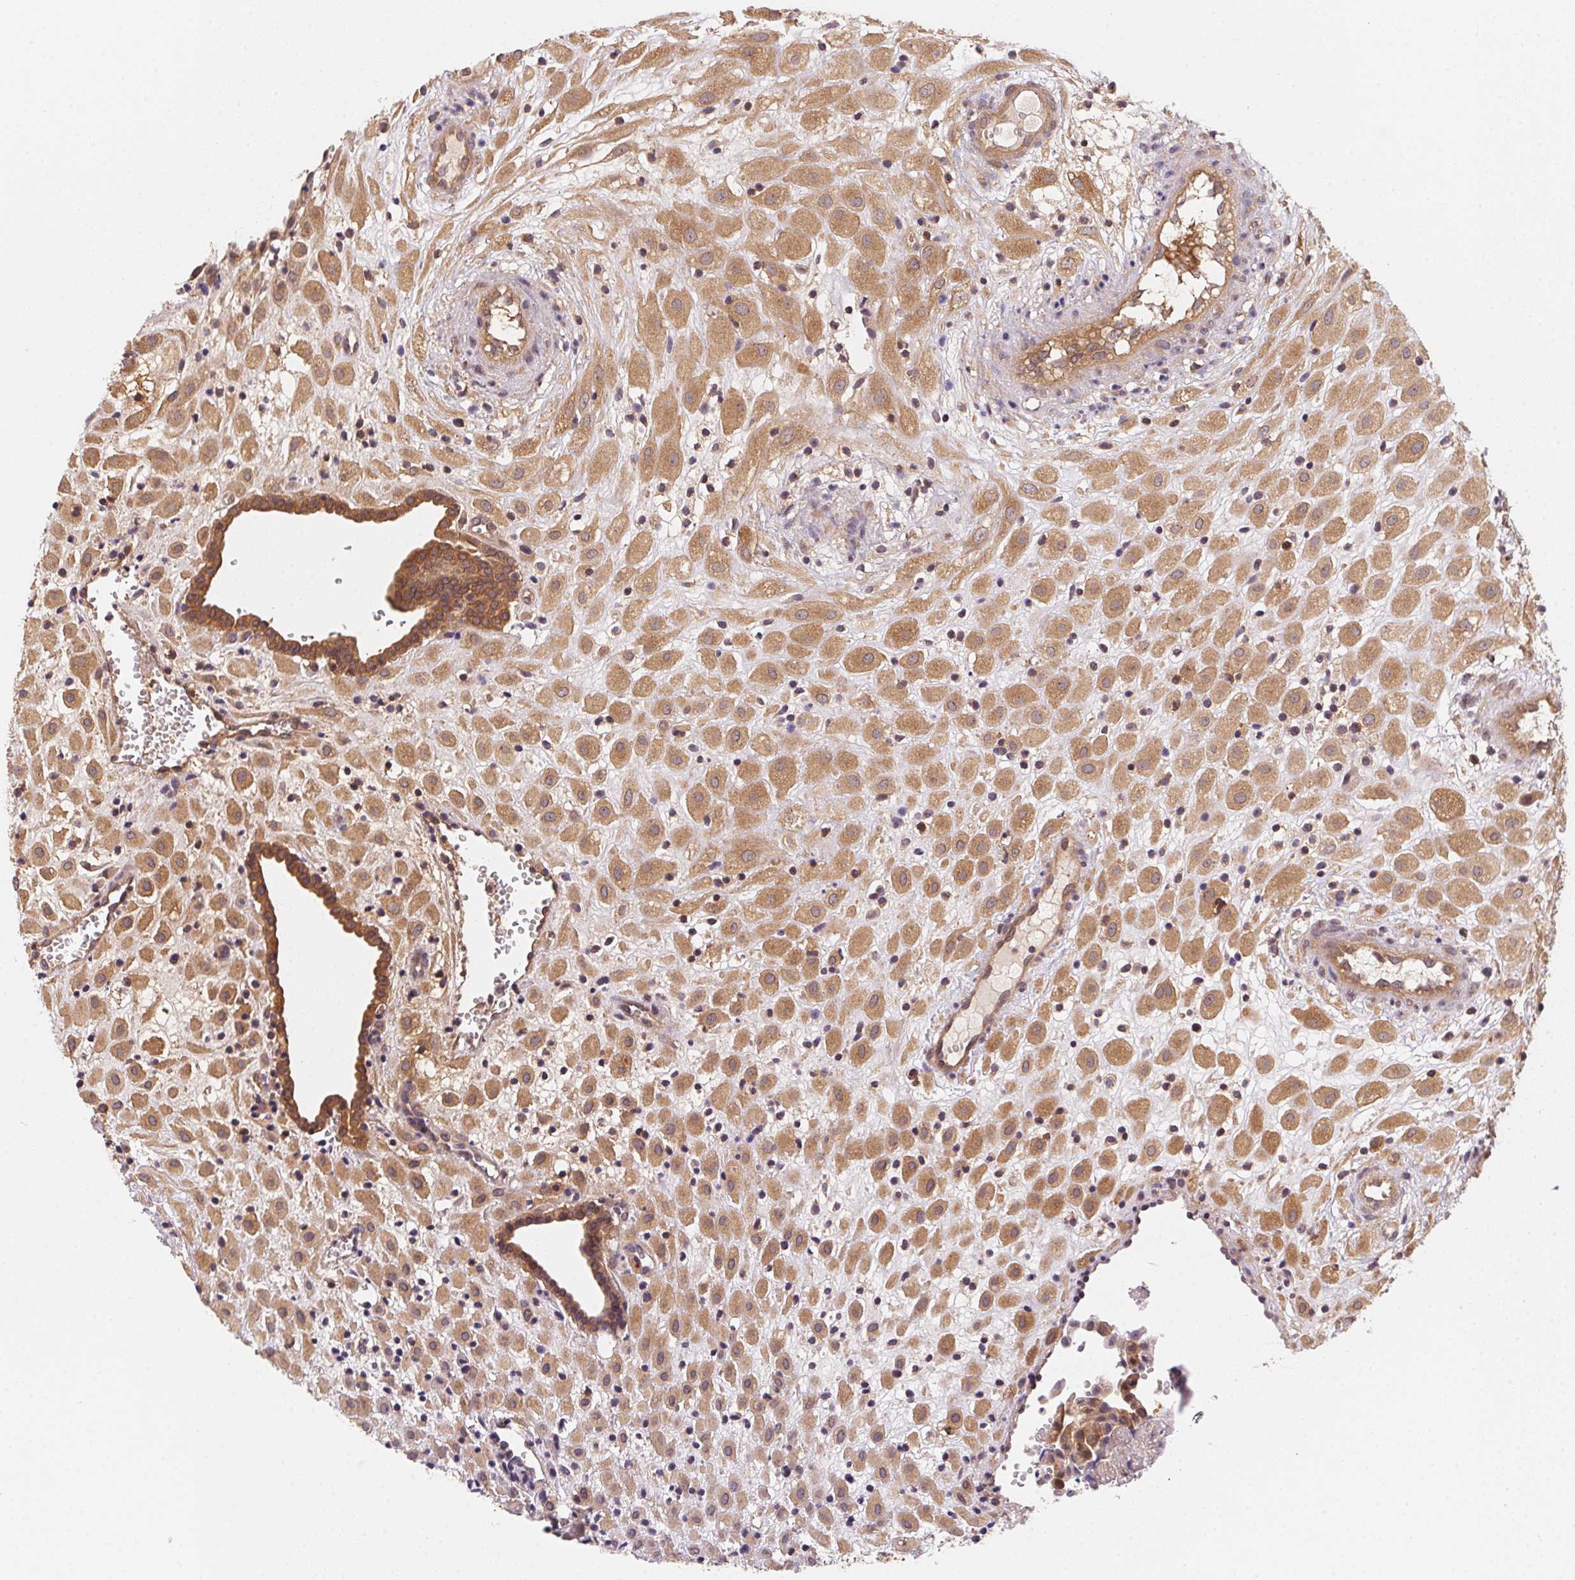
{"staining": {"intensity": "moderate", "quantity": "25%-75%", "location": "cytoplasmic/membranous"}, "tissue": "placenta", "cell_type": "Decidual cells", "image_type": "normal", "snomed": [{"axis": "morphology", "description": "Normal tissue, NOS"}, {"axis": "topography", "description": "Placenta"}], "caption": "About 25%-75% of decidual cells in benign placenta show moderate cytoplasmic/membranous protein positivity as visualized by brown immunohistochemical staining.", "gene": "PRKAA1", "patient": {"sex": "female", "age": 24}}